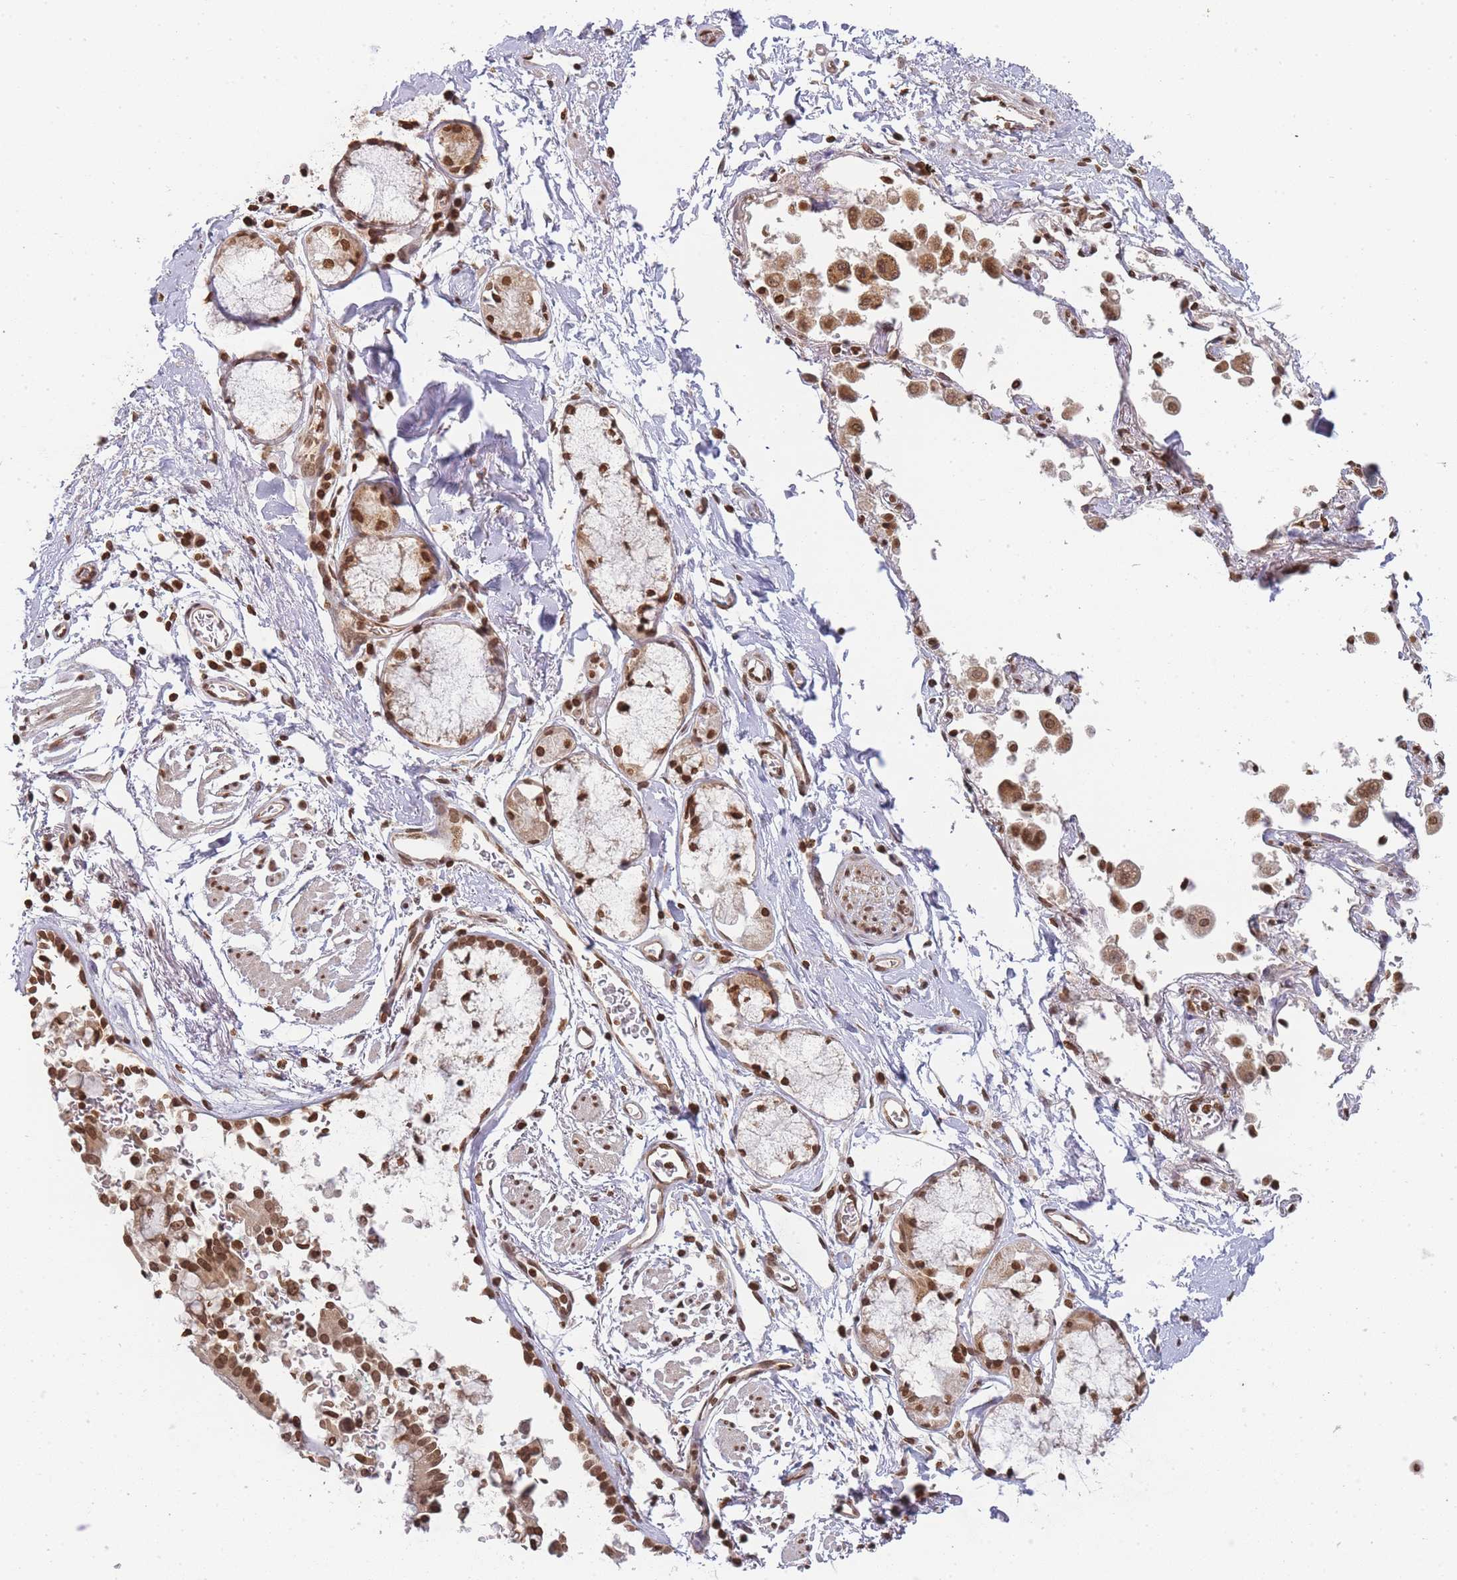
{"staining": {"intensity": "strong", "quantity": ">75%", "location": "nuclear"}, "tissue": "soft tissue", "cell_type": "Fibroblasts", "image_type": "normal", "snomed": [{"axis": "morphology", "description": "Normal tissue, NOS"}, {"axis": "topography", "description": "Cartilage tissue"}], "caption": "Immunohistochemical staining of normal human soft tissue demonstrates strong nuclear protein expression in approximately >75% of fibroblasts.", "gene": "WWTR1", "patient": {"sex": "male", "age": 73}}